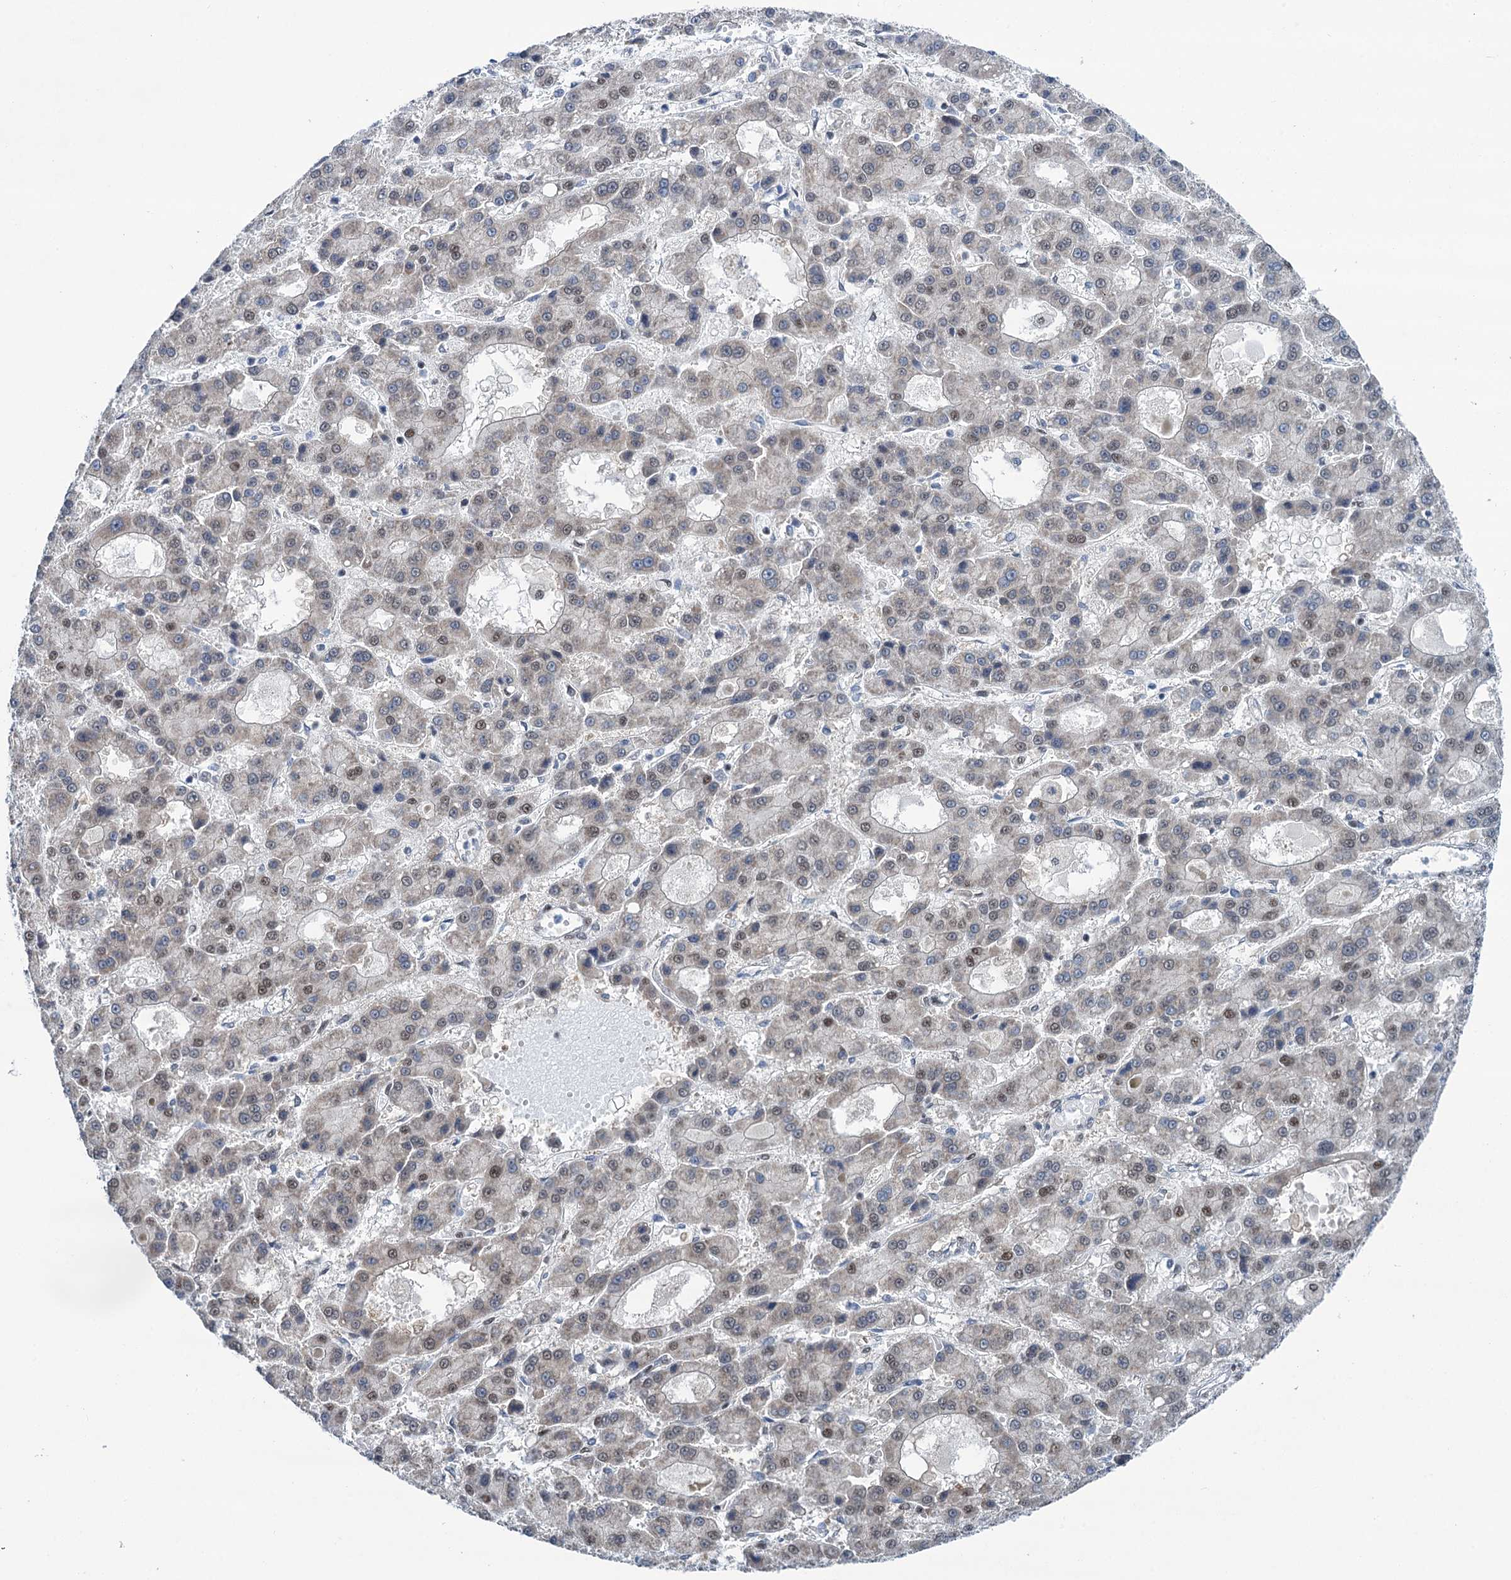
{"staining": {"intensity": "weak", "quantity": "25%-75%", "location": "nuclear"}, "tissue": "liver cancer", "cell_type": "Tumor cells", "image_type": "cancer", "snomed": [{"axis": "morphology", "description": "Carcinoma, Hepatocellular, NOS"}, {"axis": "topography", "description": "Liver"}], "caption": "A low amount of weak nuclear expression is identified in about 25%-75% of tumor cells in hepatocellular carcinoma (liver) tissue. The staining is performed using DAB brown chromogen to label protein expression. The nuclei are counter-stained blue using hematoxylin.", "gene": "SREK1", "patient": {"sex": "male", "age": 70}}